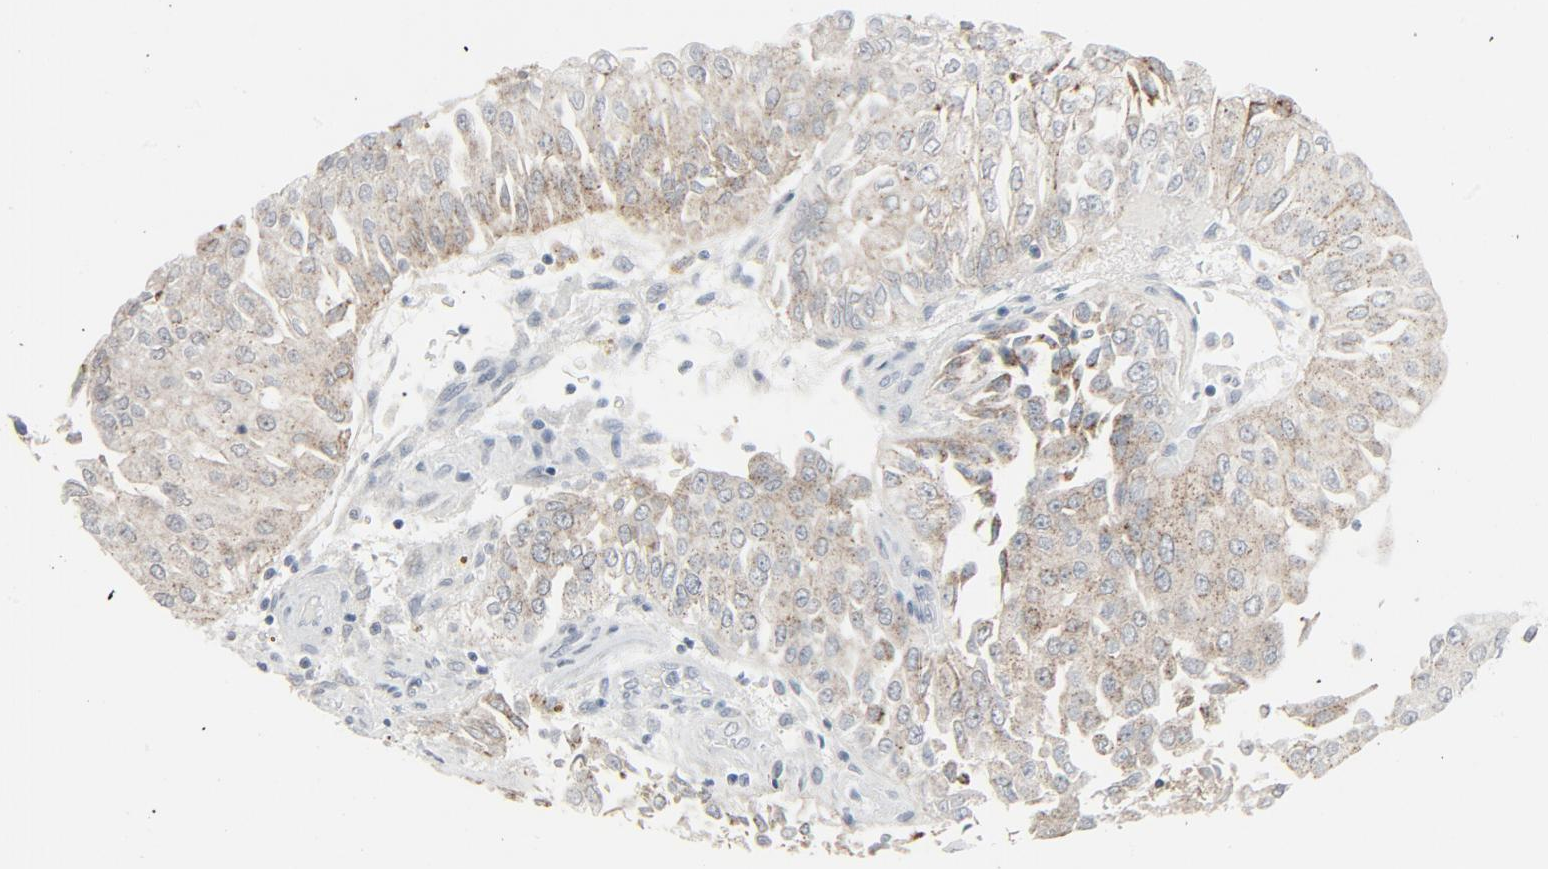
{"staining": {"intensity": "weak", "quantity": ">75%", "location": "cytoplasmic/membranous"}, "tissue": "urothelial cancer", "cell_type": "Tumor cells", "image_type": "cancer", "snomed": [{"axis": "morphology", "description": "Urothelial carcinoma, Low grade"}, {"axis": "topography", "description": "Urinary bladder"}], "caption": "Immunohistochemistry (IHC) staining of urothelial cancer, which displays low levels of weak cytoplasmic/membranous staining in about >75% of tumor cells indicating weak cytoplasmic/membranous protein expression. The staining was performed using DAB (brown) for protein detection and nuclei were counterstained in hematoxylin (blue).", "gene": "FGFR3", "patient": {"sex": "male", "age": 86}}